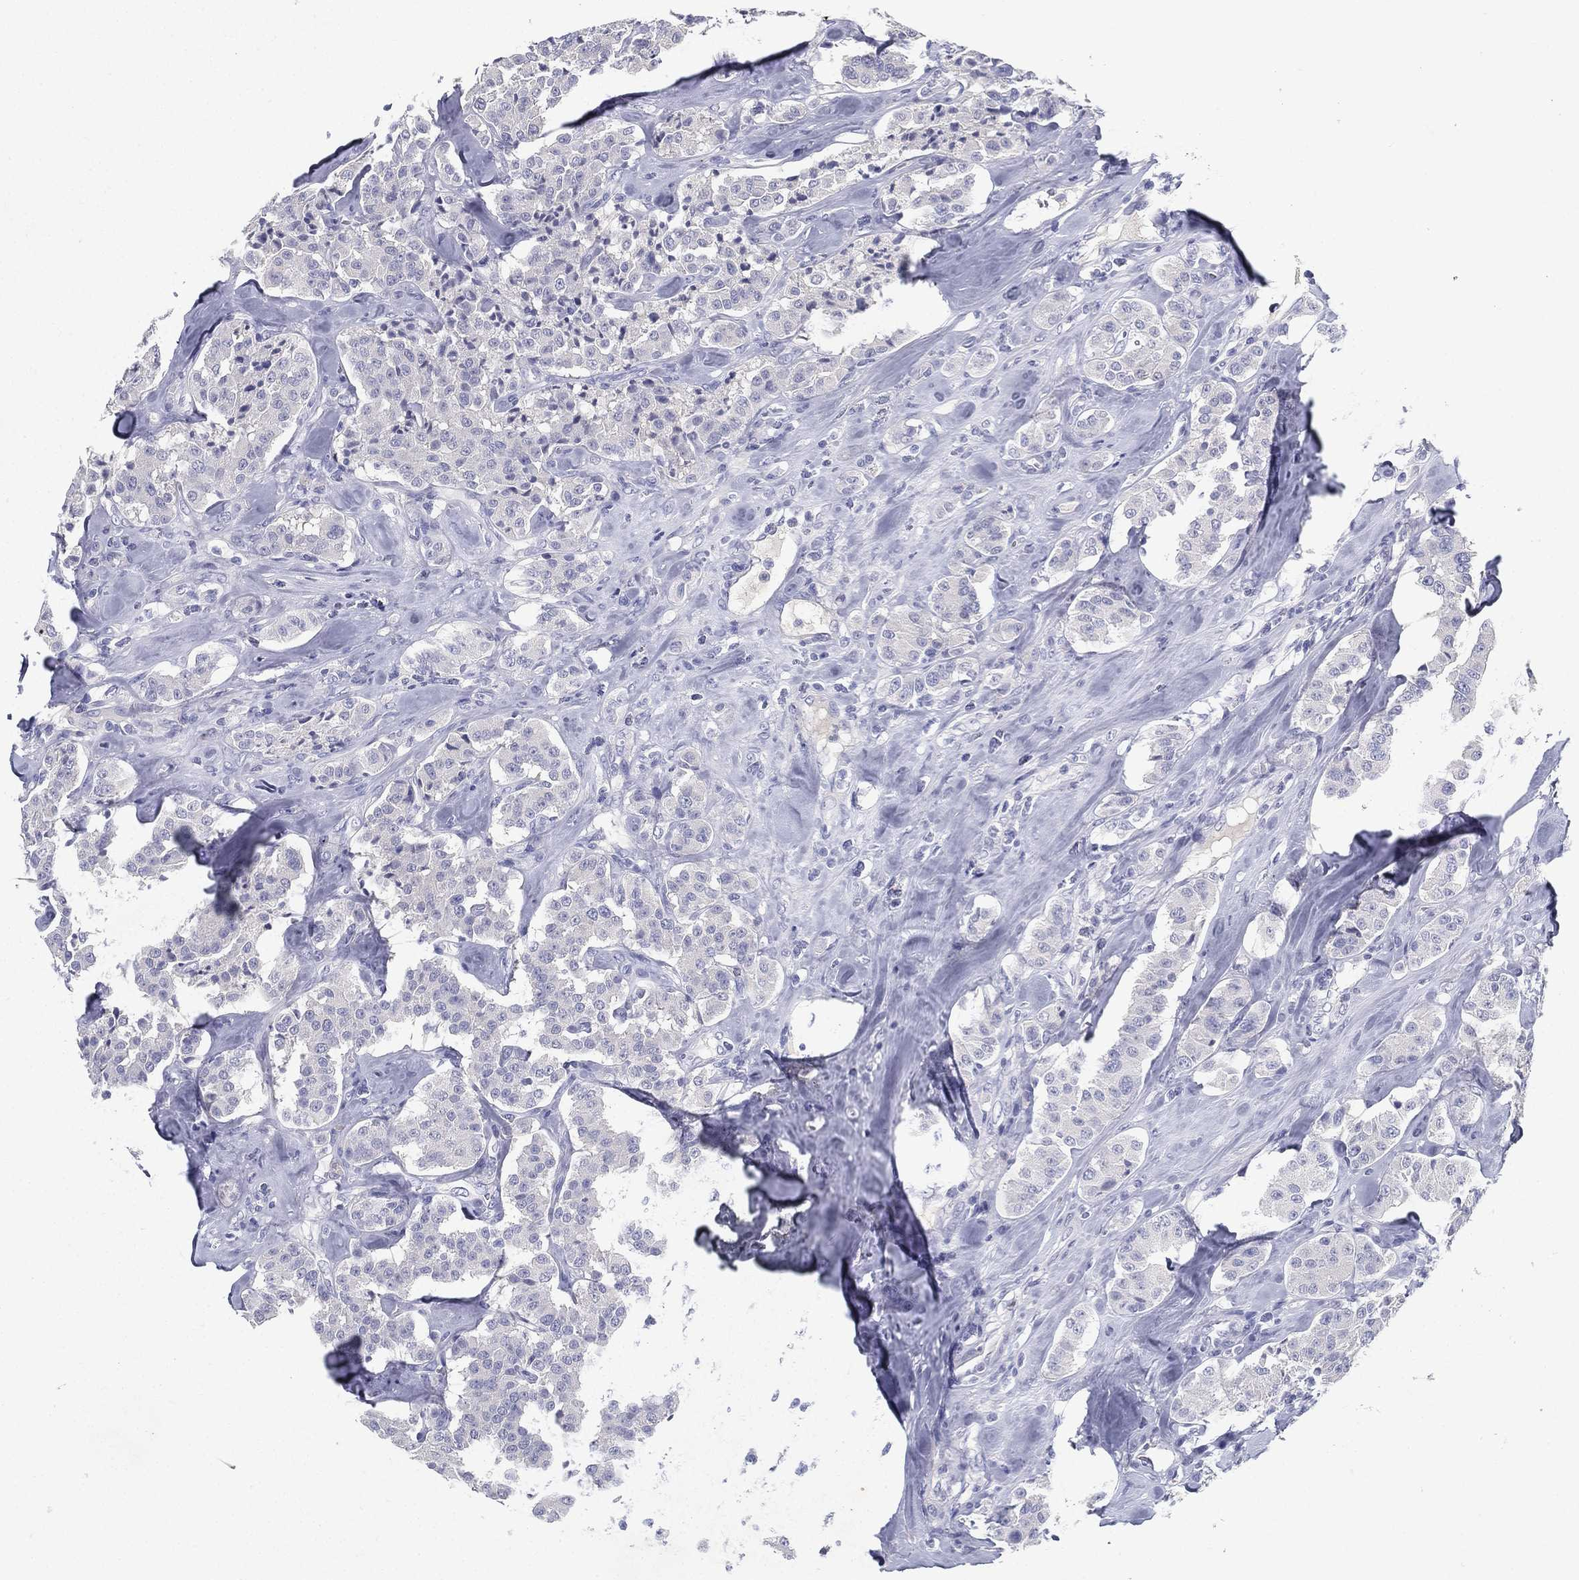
{"staining": {"intensity": "negative", "quantity": "none", "location": "none"}, "tissue": "carcinoid", "cell_type": "Tumor cells", "image_type": "cancer", "snomed": [{"axis": "morphology", "description": "Carcinoid, malignant, NOS"}, {"axis": "topography", "description": "Pancreas"}], "caption": "A high-resolution micrograph shows immunohistochemistry (IHC) staining of malignant carcinoid, which demonstrates no significant positivity in tumor cells.", "gene": "RGS13", "patient": {"sex": "male", "age": 41}}